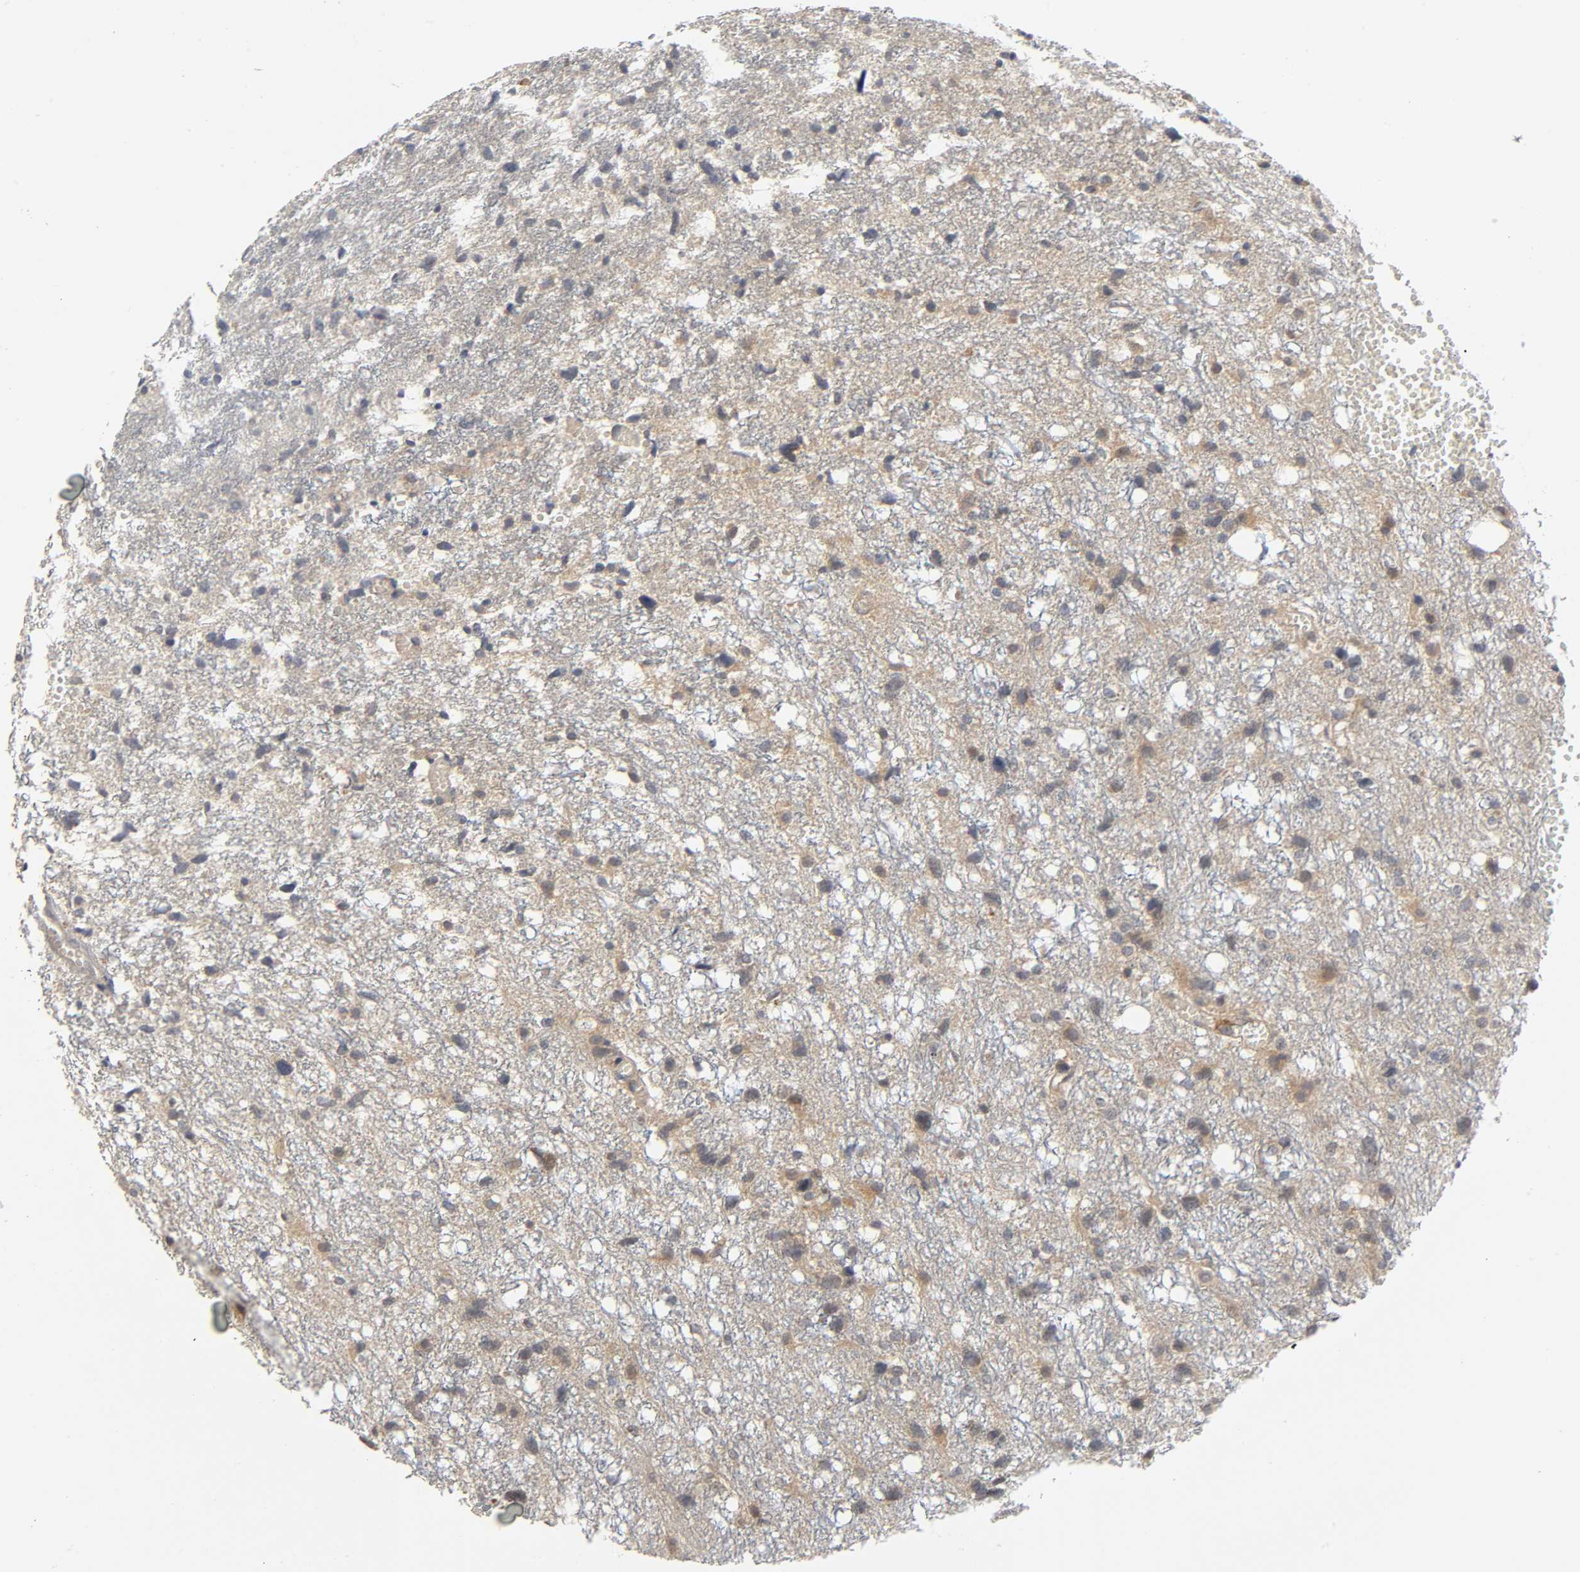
{"staining": {"intensity": "moderate", "quantity": ">75%", "location": "cytoplasmic/membranous"}, "tissue": "glioma", "cell_type": "Tumor cells", "image_type": "cancer", "snomed": [{"axis": "morphology", "description": "Glioma, malignant, High grade"}, {"axis": "topography", "description": "Brain"}], "caption": "Malignant glioma (high-grade) stained with a brown dye demonstrates moderate cytoplasmic/membranous positive staining in about >75% of tumor cells.", "gene": "MAPK8", "patient": {"sex": "female", "age": 59}}